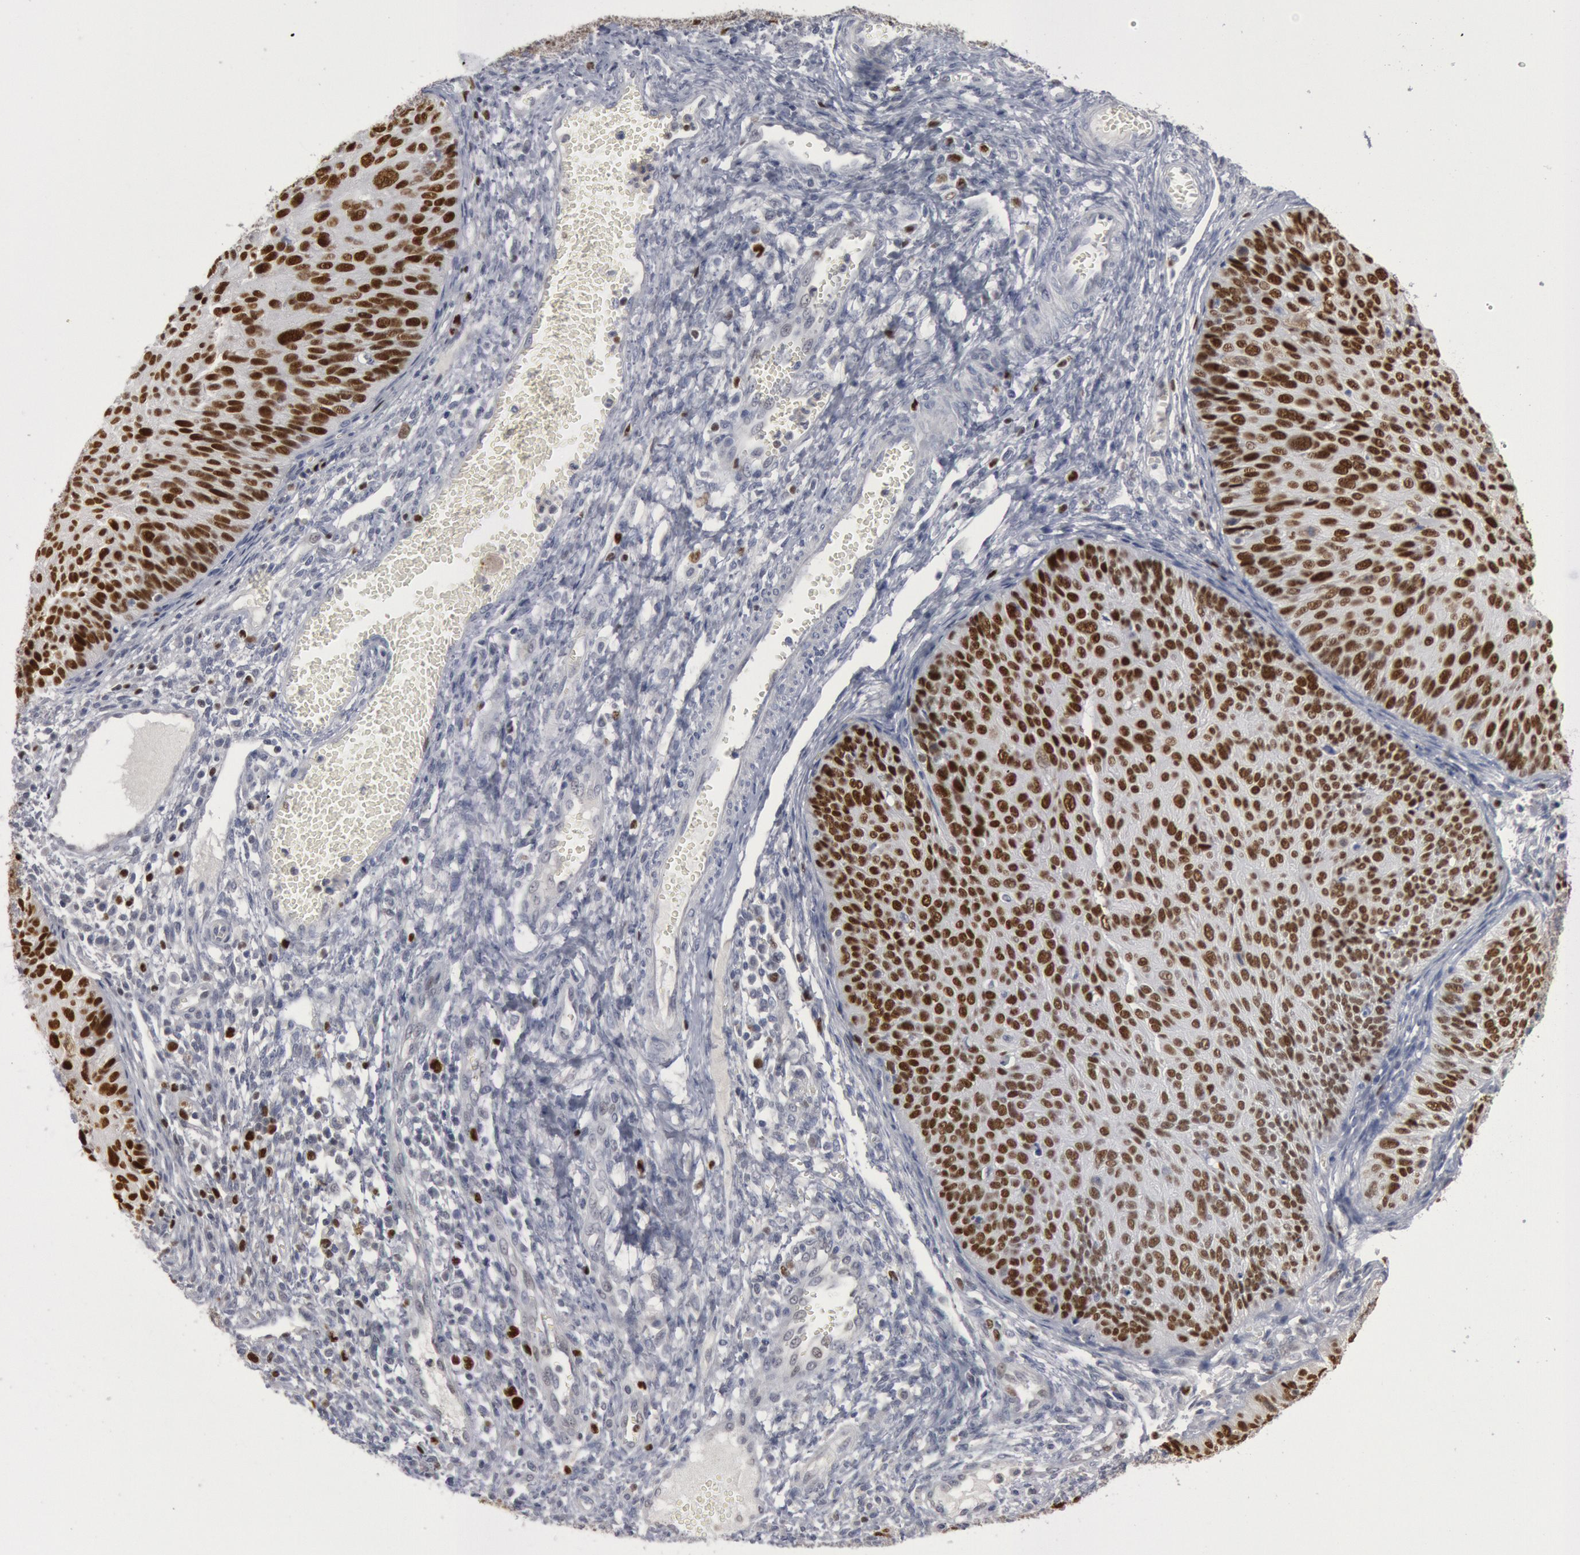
{"staining": {"intensity": "strong", "quantity": ">75%", "location": "nuclear"}, "tissue": "cervical cancer", "cell_type": "Tumor cells", "image_type": "cancer", "snomed": [{"axis": "morphology", "description": "Squamous cell carcinoma, NOS"}, {"axis": "topography", "description": "Cervix"}], "caption": "The micrograph displays staining of cervical squamous cell carcinoma, revealing strong nuclear protein positivity (brown color) within tumor cells. (IHC, brightfield microscopy, high magnification).", "gene": "WDHD1", "patient": {"sex": "female", "age": 36}}